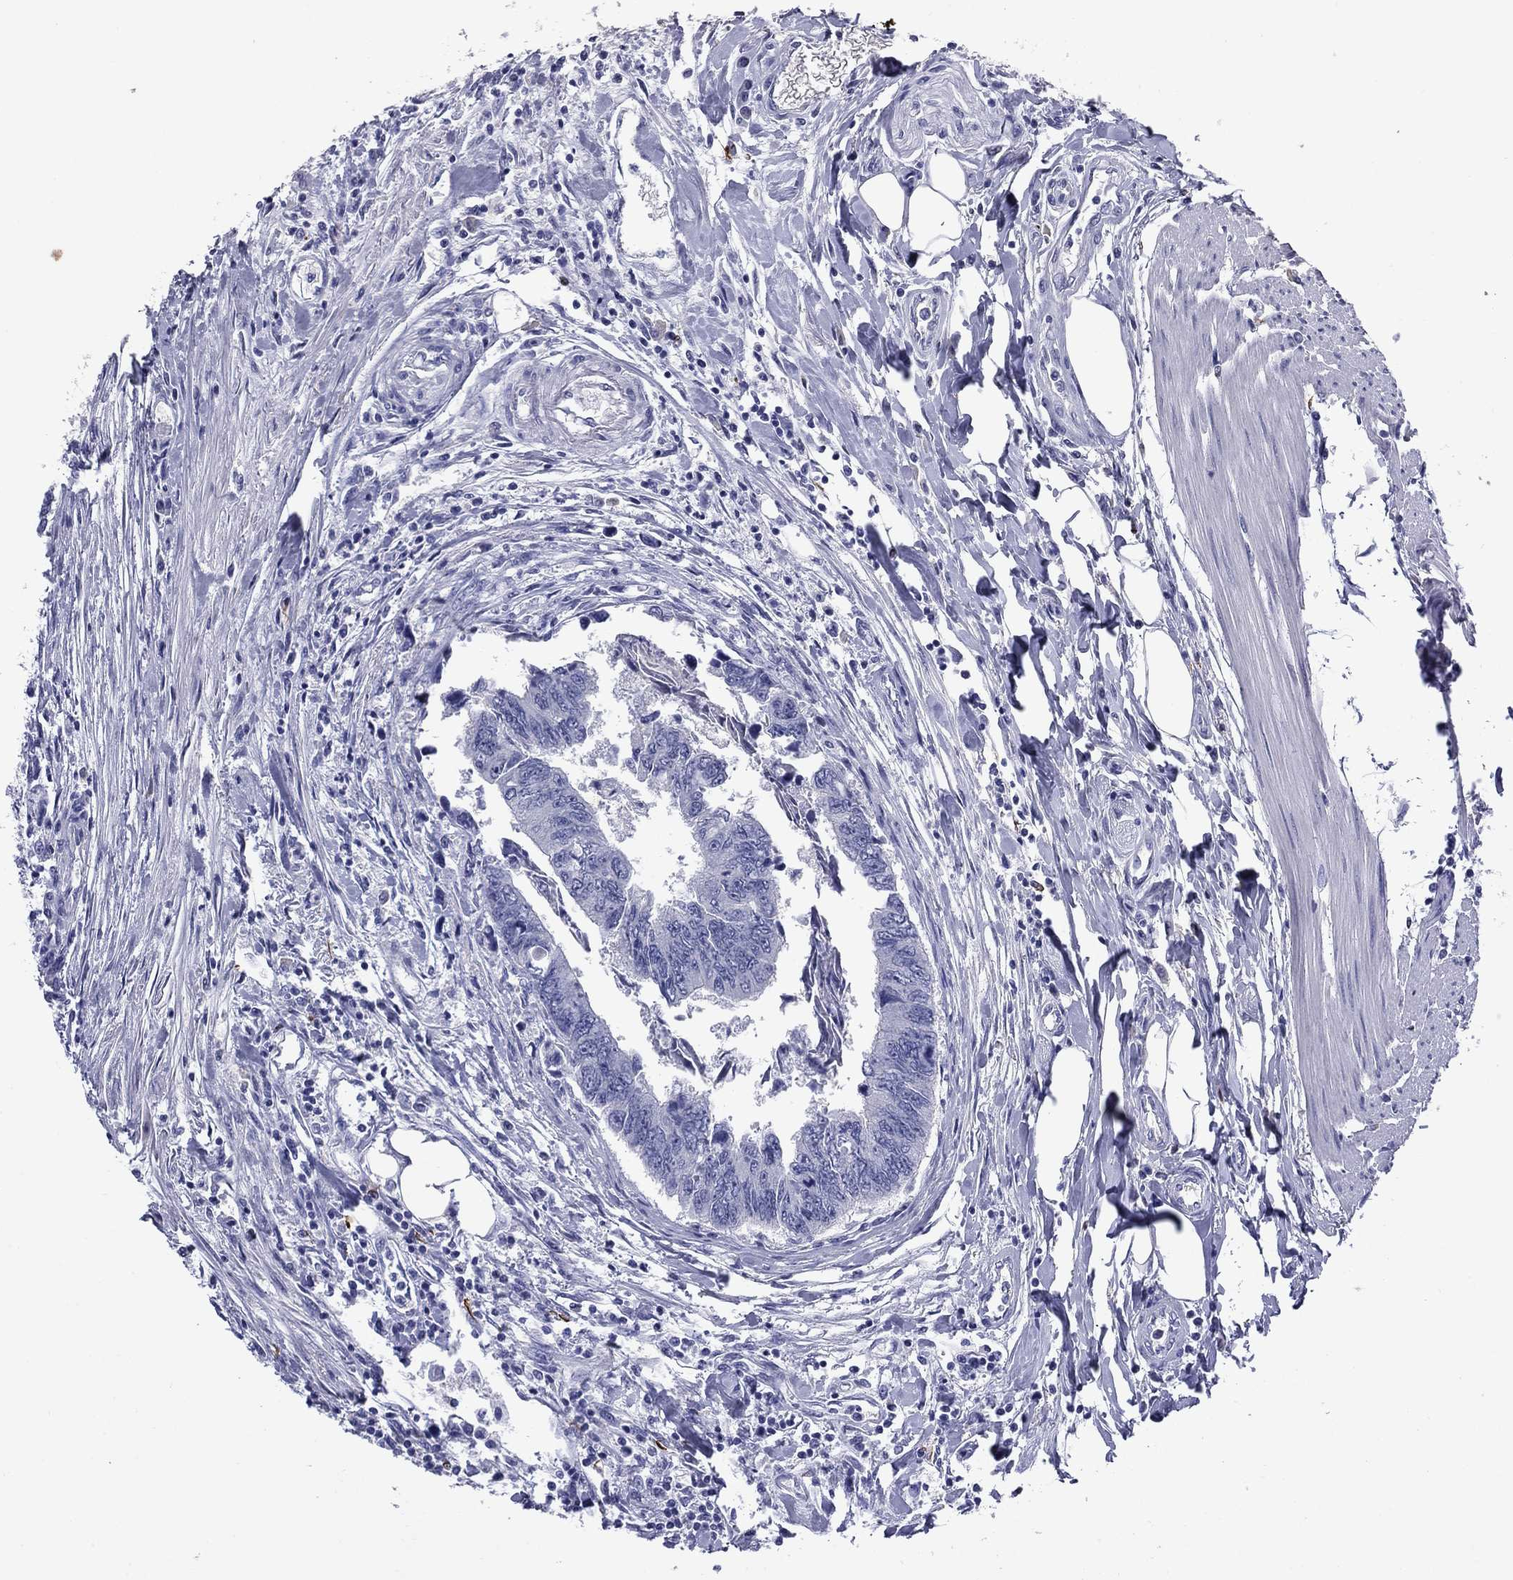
{"staining": {"intensity": "negative", "quantity": "none", "location": "none"}, "tissue": "colorectal cancer", "cell_type": "Tumor cells", "image_type": "cancer", "snomed": [{"axis": "morphology", "description": "Adenocarcinoma, NOS"}, {"axis": "topography", "description": "Colon"}], "caption": "Immunohistochemistry image of colorectal adenocarcinoma stained for a protein (brown), which exhibits no positivity in tumor cells.", "gene": "CFAP119", "patient": {"sex": "female", "age": 65}}